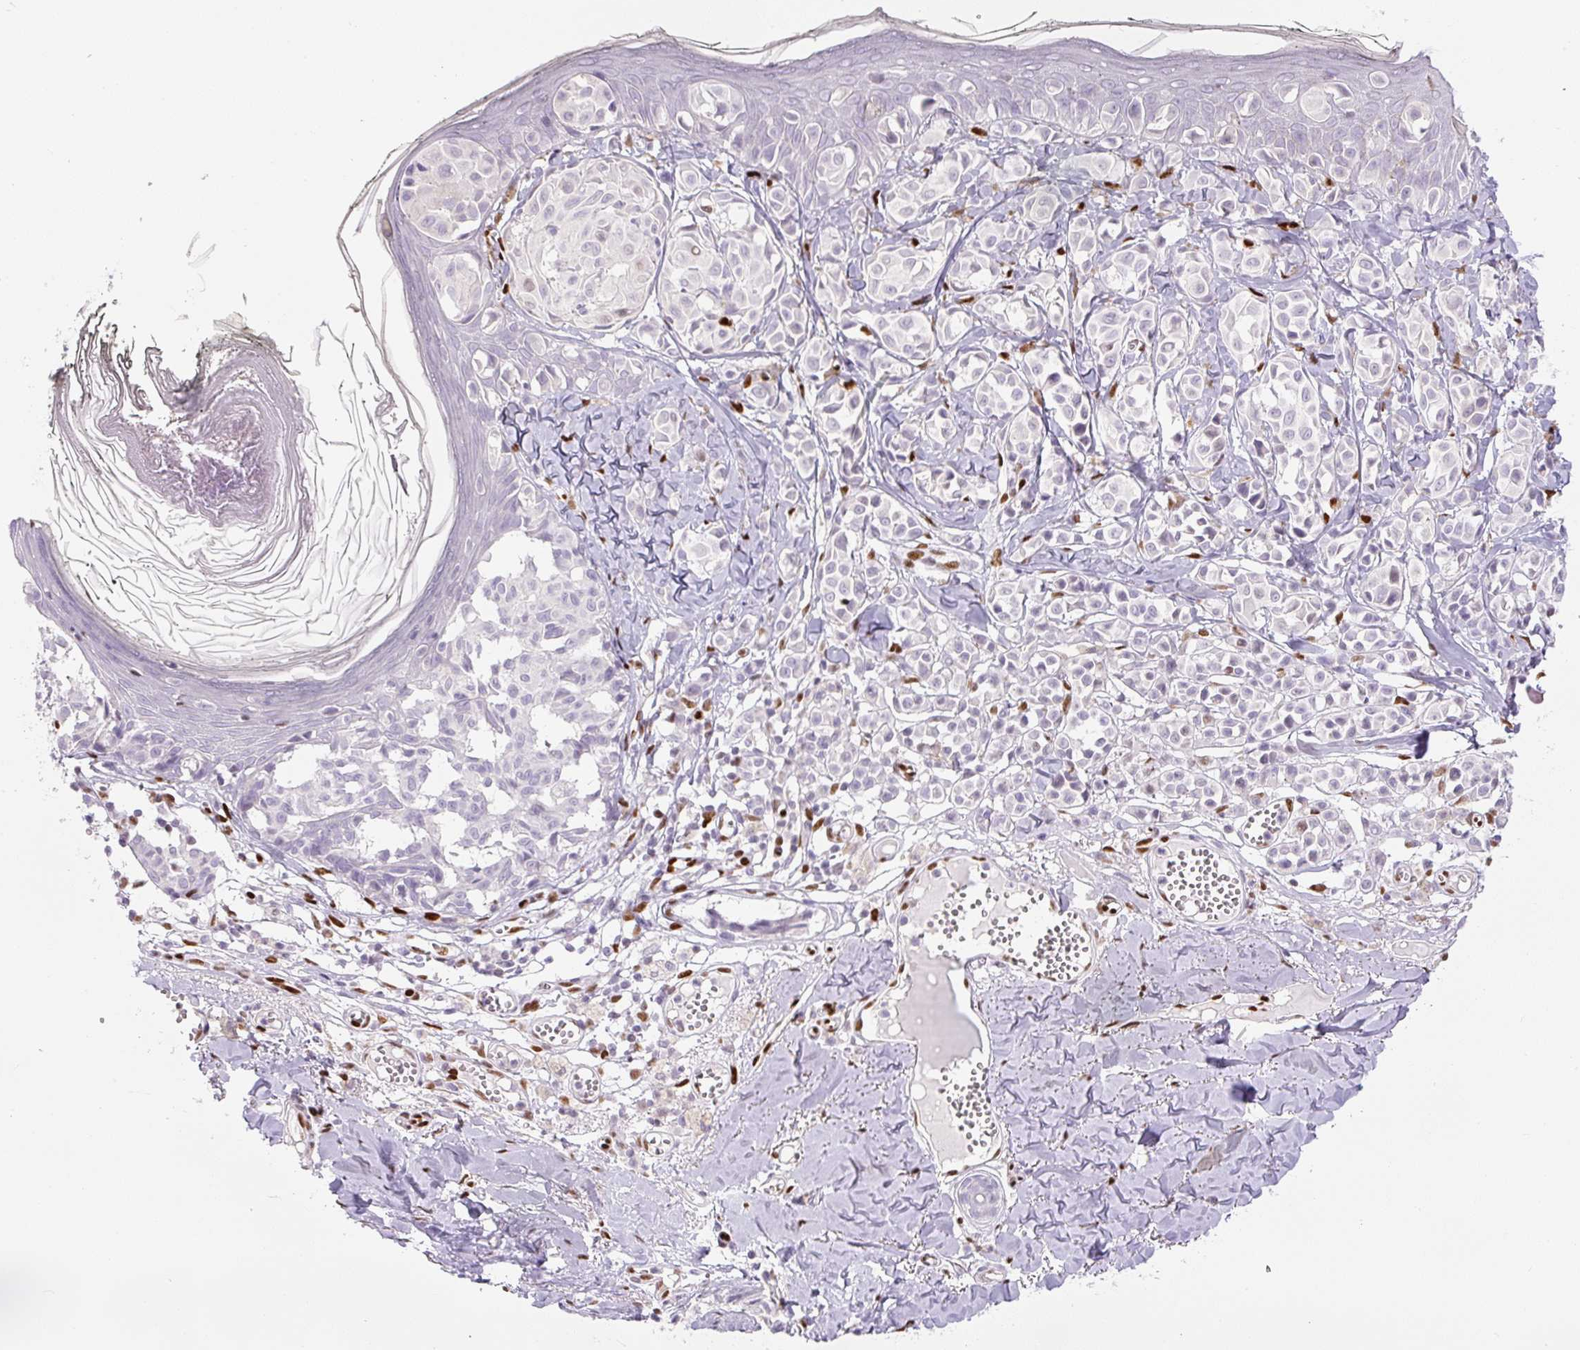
{"staining": {"intensity": "negative", "quantity": "none", "location": "none"}, "tissue": "melanoma", "cell_type": "Tumor cells", "image_type": "cancer", "snomed": [{"axis": "morphology", "description": "Malignant melanoma, NOS"}, {"axis": "topography", "description": "Skin"}], "caption": "Malignant melanoma stained for a protein using immunohistochemistry (IHC) reveals no positivity tumor cells.", "gene": "ZEB1", "patient": {"sex": "female", "age": 43}}